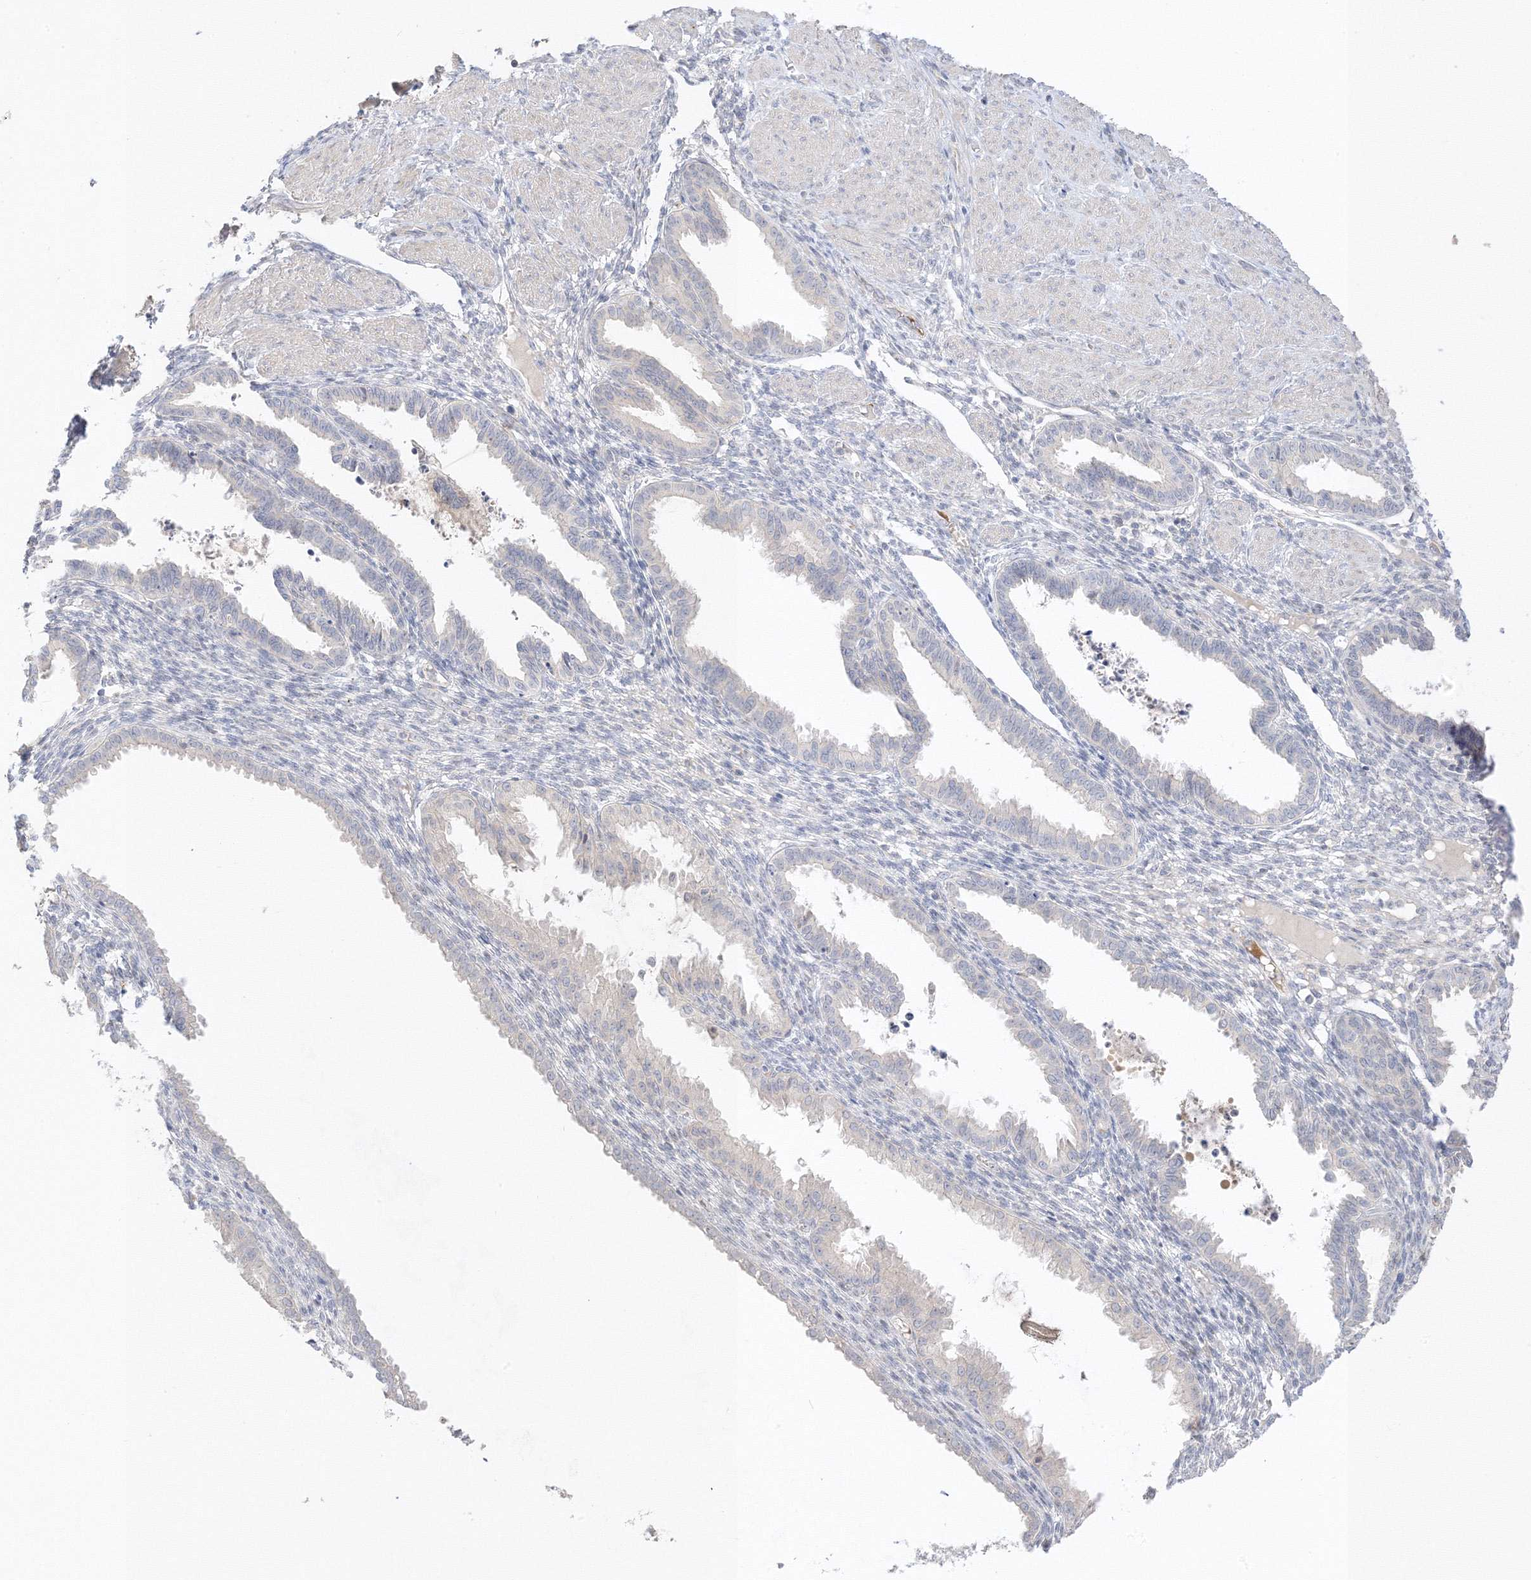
{"staining": {"intensity": "negative", "quantity": "none", "location": "none"}, "tissue": "endometrium", "cell_type": "Cells in endometrial stroma", "image_type": "normal", "snomed": [{"axis": "morphology", "description": "Normal tissue, NOS"}, {"axis": "topography", "description": "Endometrium"}], "caption": "This image is of benign endometrium stained with immunohistochemistry (IHC) to label a protein in brown with the nuclei are counter-stained blue. There is no staining in cells in endometrial stroma. (DAB IHC with hematoxylin counter stain).", "gene": "ETAA1", "patient": {"sex": "female", "age": 33}}